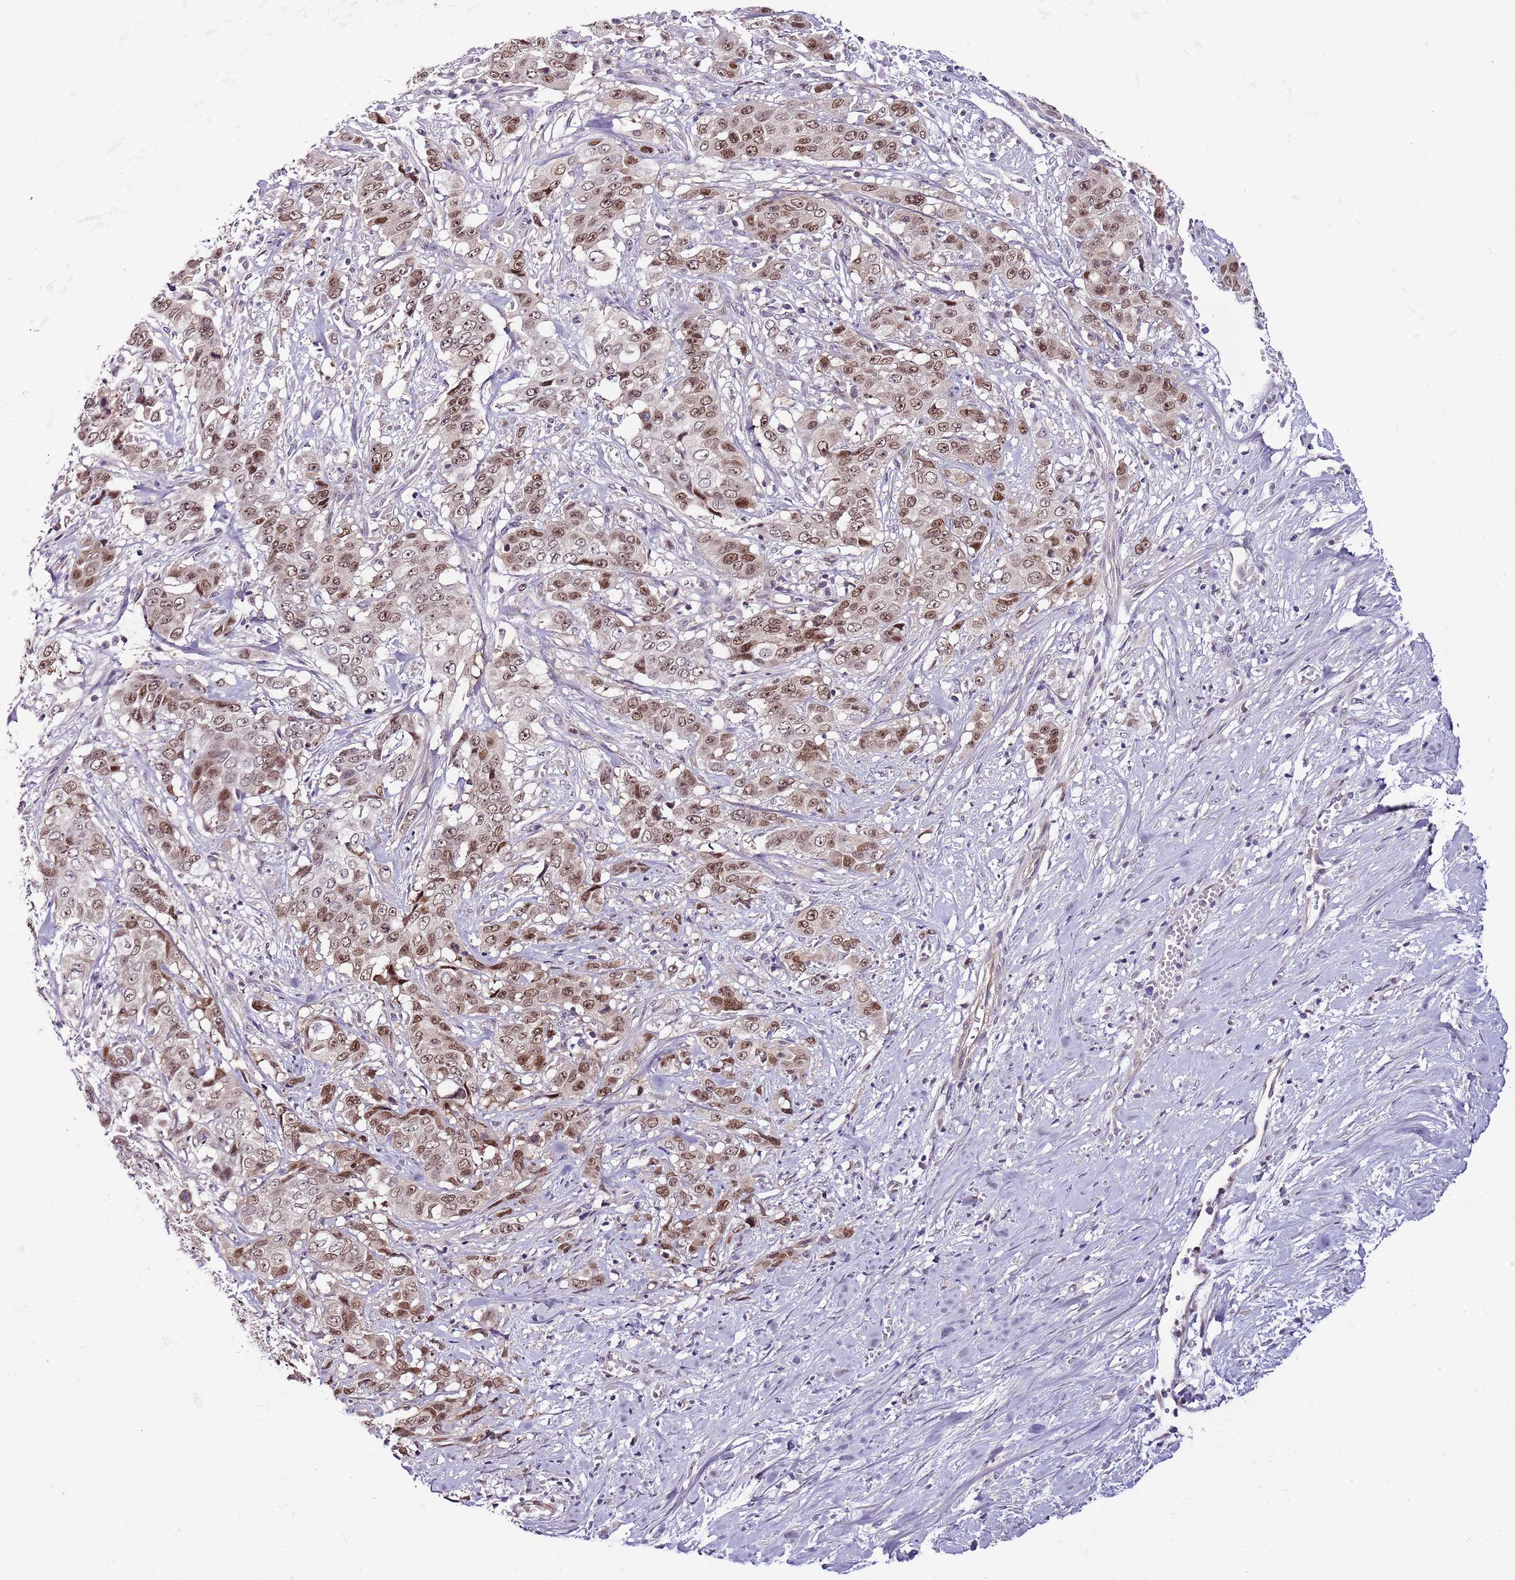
{"staining": {"intensity": "moderate", "quantity": ">75%", "location": "nuclear"}, "tissue": "stomach cancer", "cell_type": "Tumor cells", "image_type": "cancer", "snomed": [{"axis": "morphology", "description": "Adenocarcinoma, NOS"}, {"axis": "topography", "description": "Stomach, upper"}], "caption": "The immunohistochemical stain highlights moderate nuclear staining in tumor cells of adenocarcinoma (stomach) tissue.", "gene": "POLE3", "patient": {"sex": "male", "age": 62}}